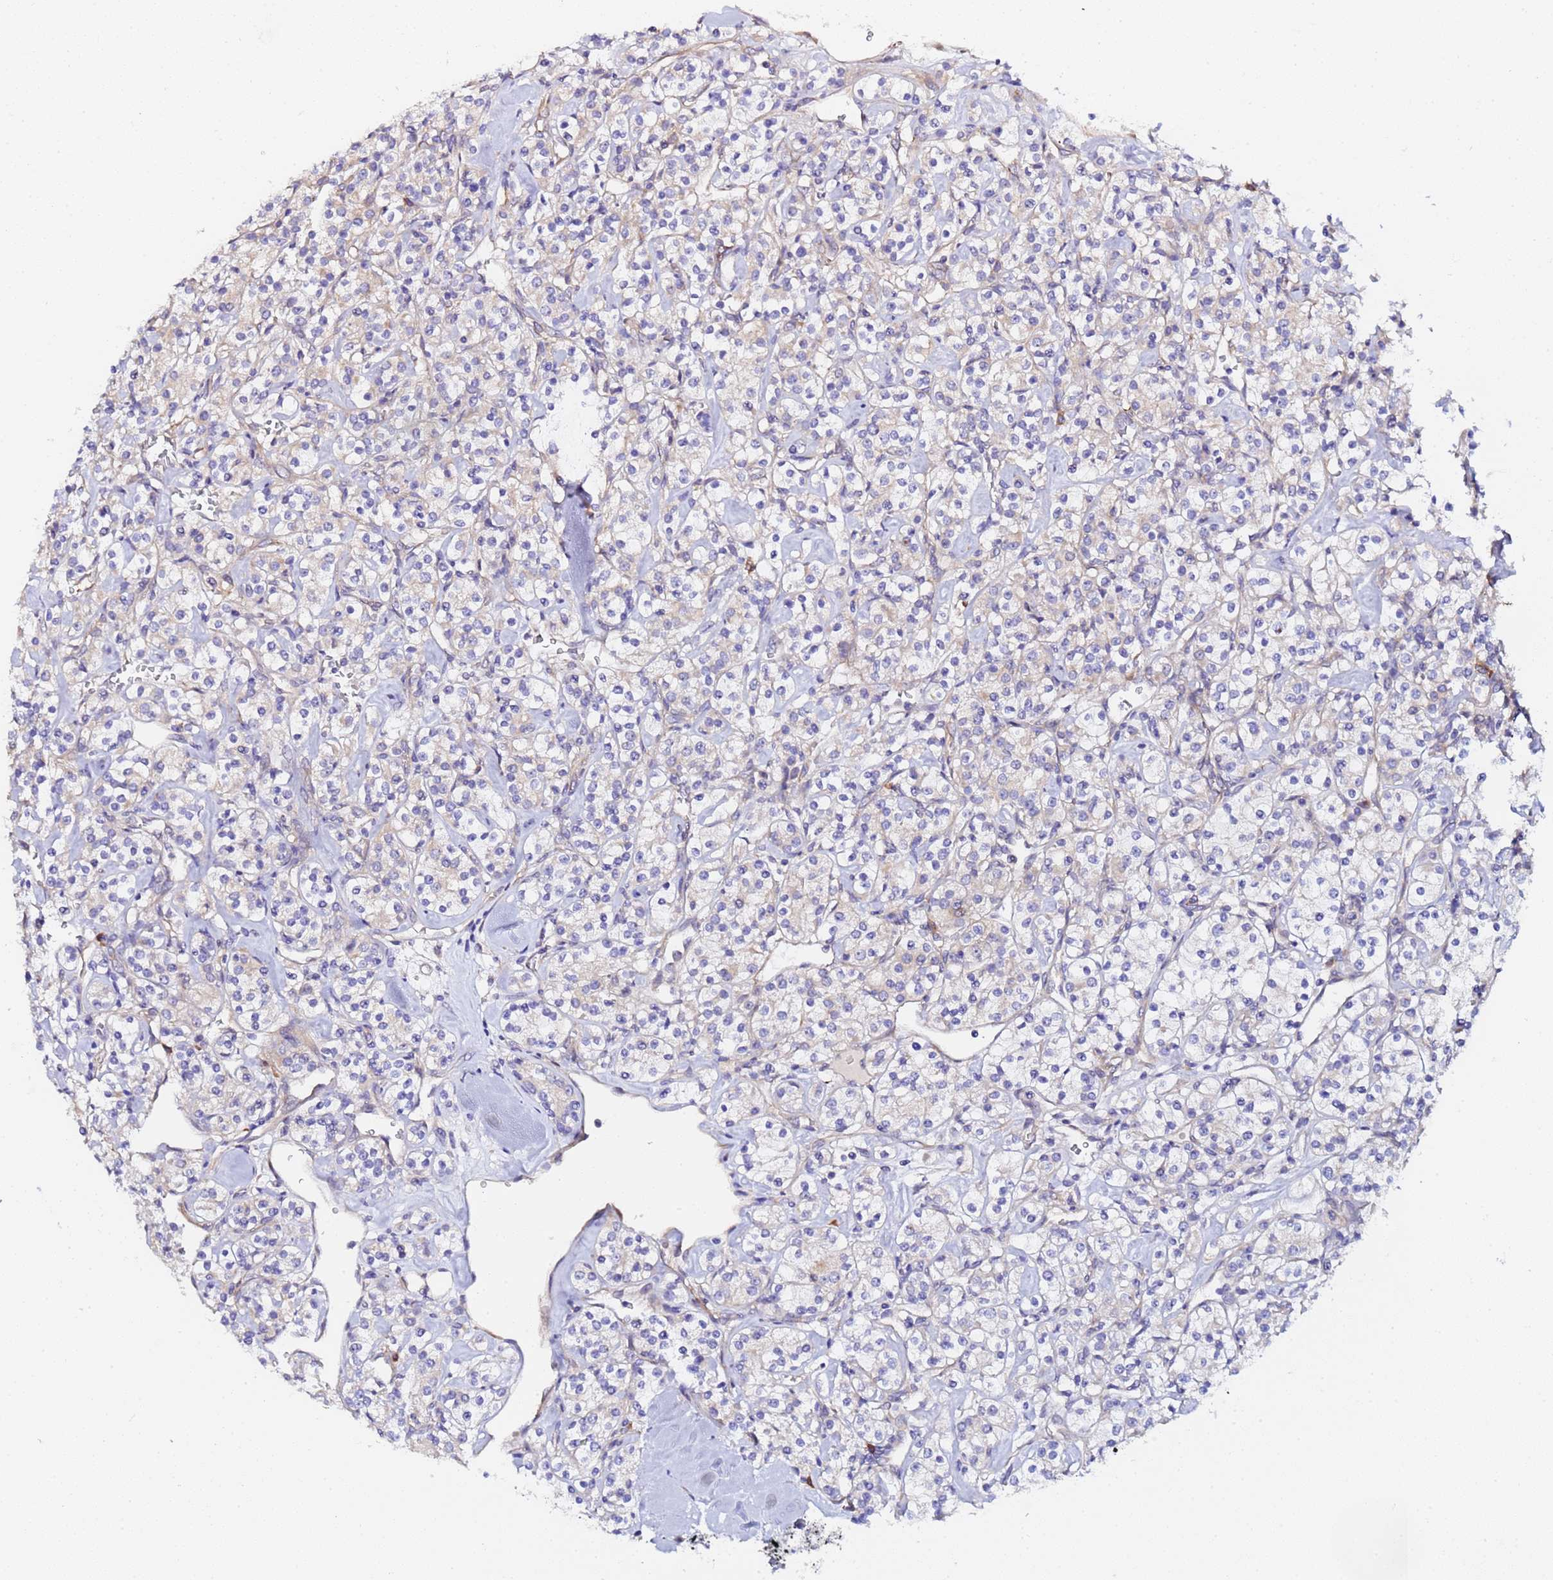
{"staining": {"intensity": "weak", "quantity": "<25%", "location": "cytoplasmic/membranous"}, "tissue": "renal cancer", "cell_type": "Tumor cells", "image_type": "cancer", "snomed": [{"axis": "morphology", "description": "Adenocarcinoma, NOS"}, {"axis": "topography", "description": "Kidney"}], "caption": "DAB immunohistochemical staining of renal cancer reveals no significant positivity in tumor cells. (DAB (3,3'-diaminobenzidine) immunohistochemistry (IHC) visualized using brightfield microscopy, high magnification).", "gene": "JRKL", "patient": {"sex": "male", "age": 77}}